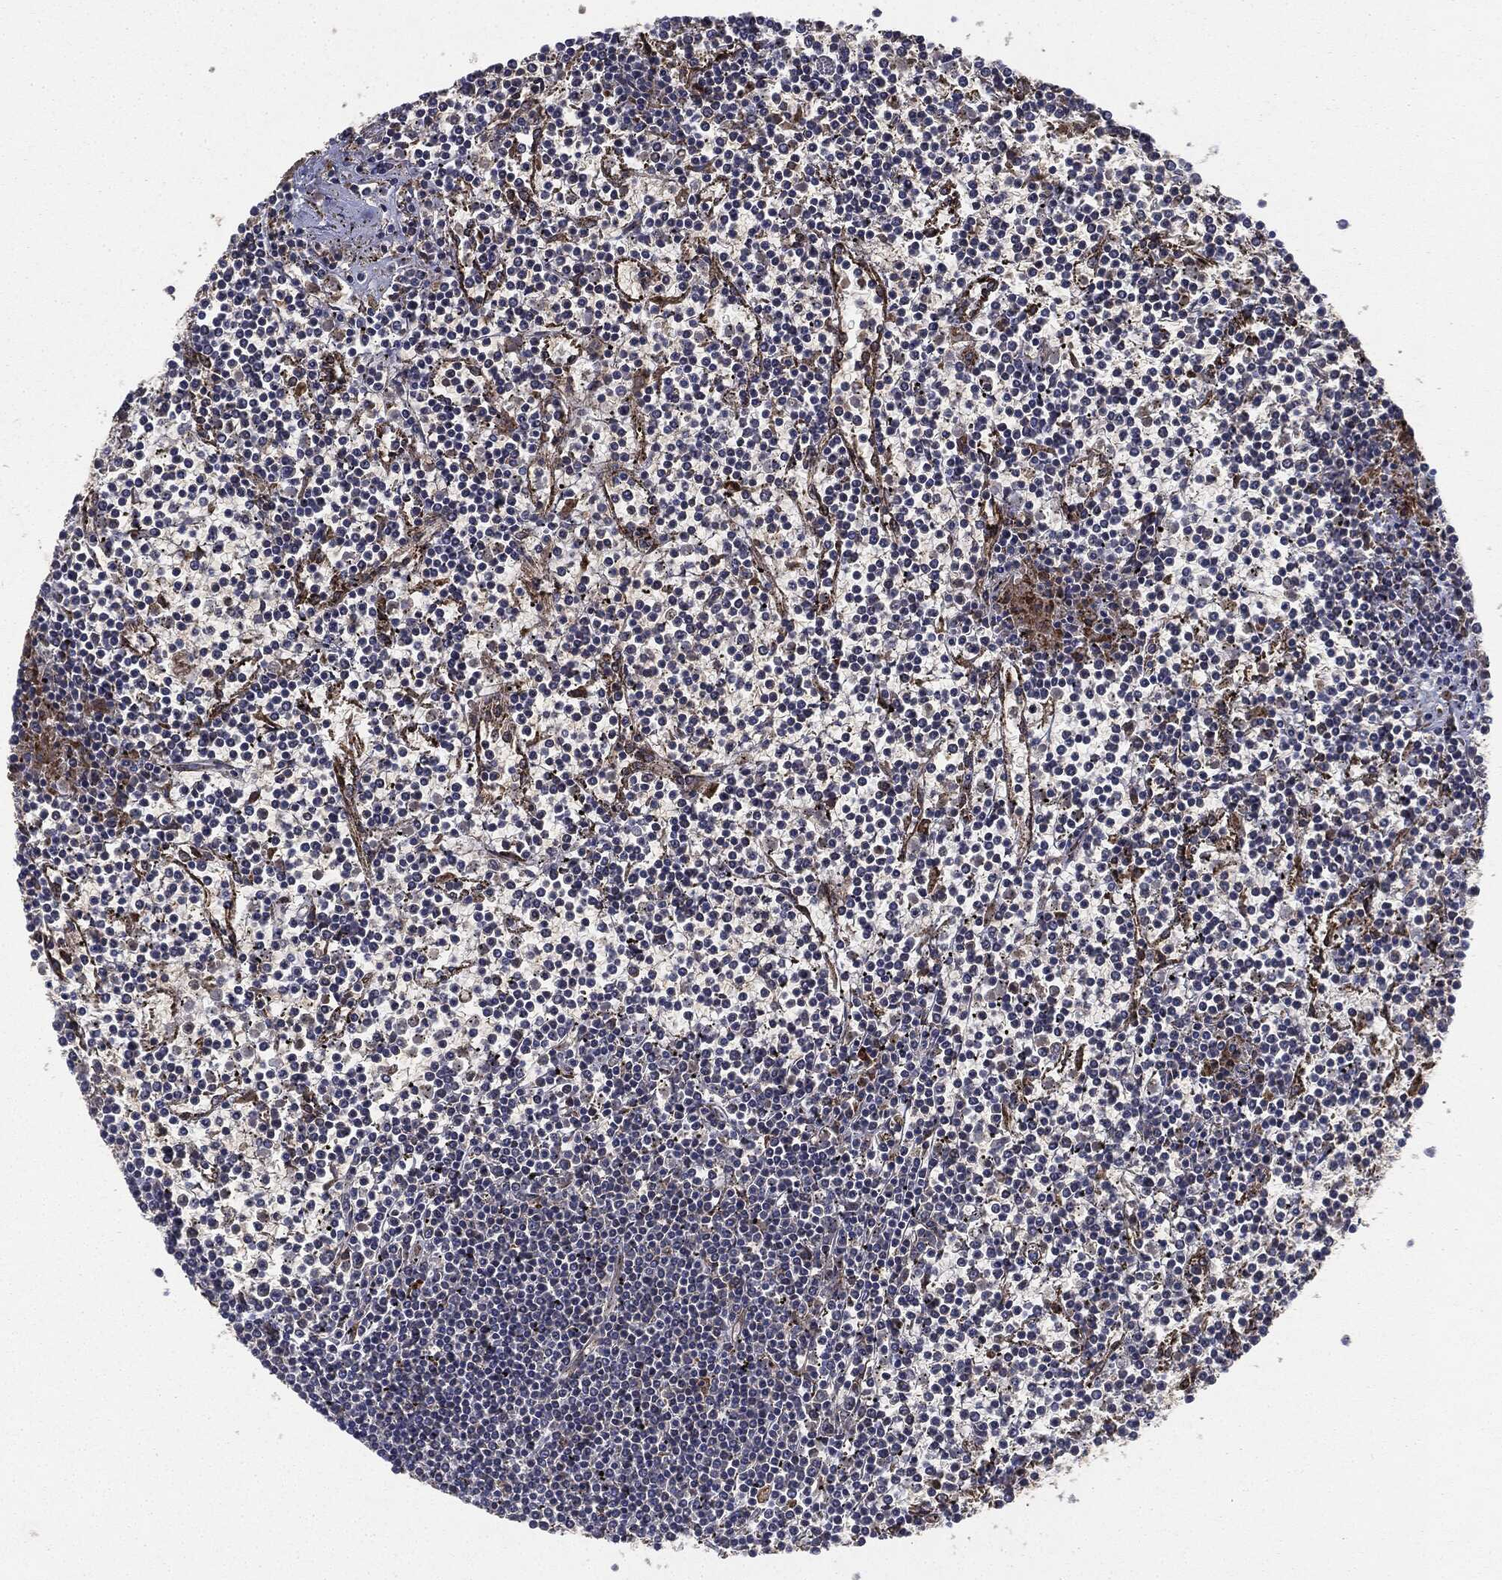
{"staining": {"intensity": "negative", "quantity": "none", "location": "none"}, "tissue": "lymphoma", "cell_type": "Tumor cells", "image_type": "cancer", "snomed": [{"axis": "morphology", "description": "Malignant lymphoma, non-Hodgkin's type, Low grade"}, {"axis": "topography", "description": "Spleen"}], "caption": "IHC micrograph of low-grade malignant lymphoma, non-Hodgkin's type stained for a protein (brown), which shows no staining in tumor cells.", "gene": "EIF2AK2", "patient": {"sex": "female", "age": 19}}